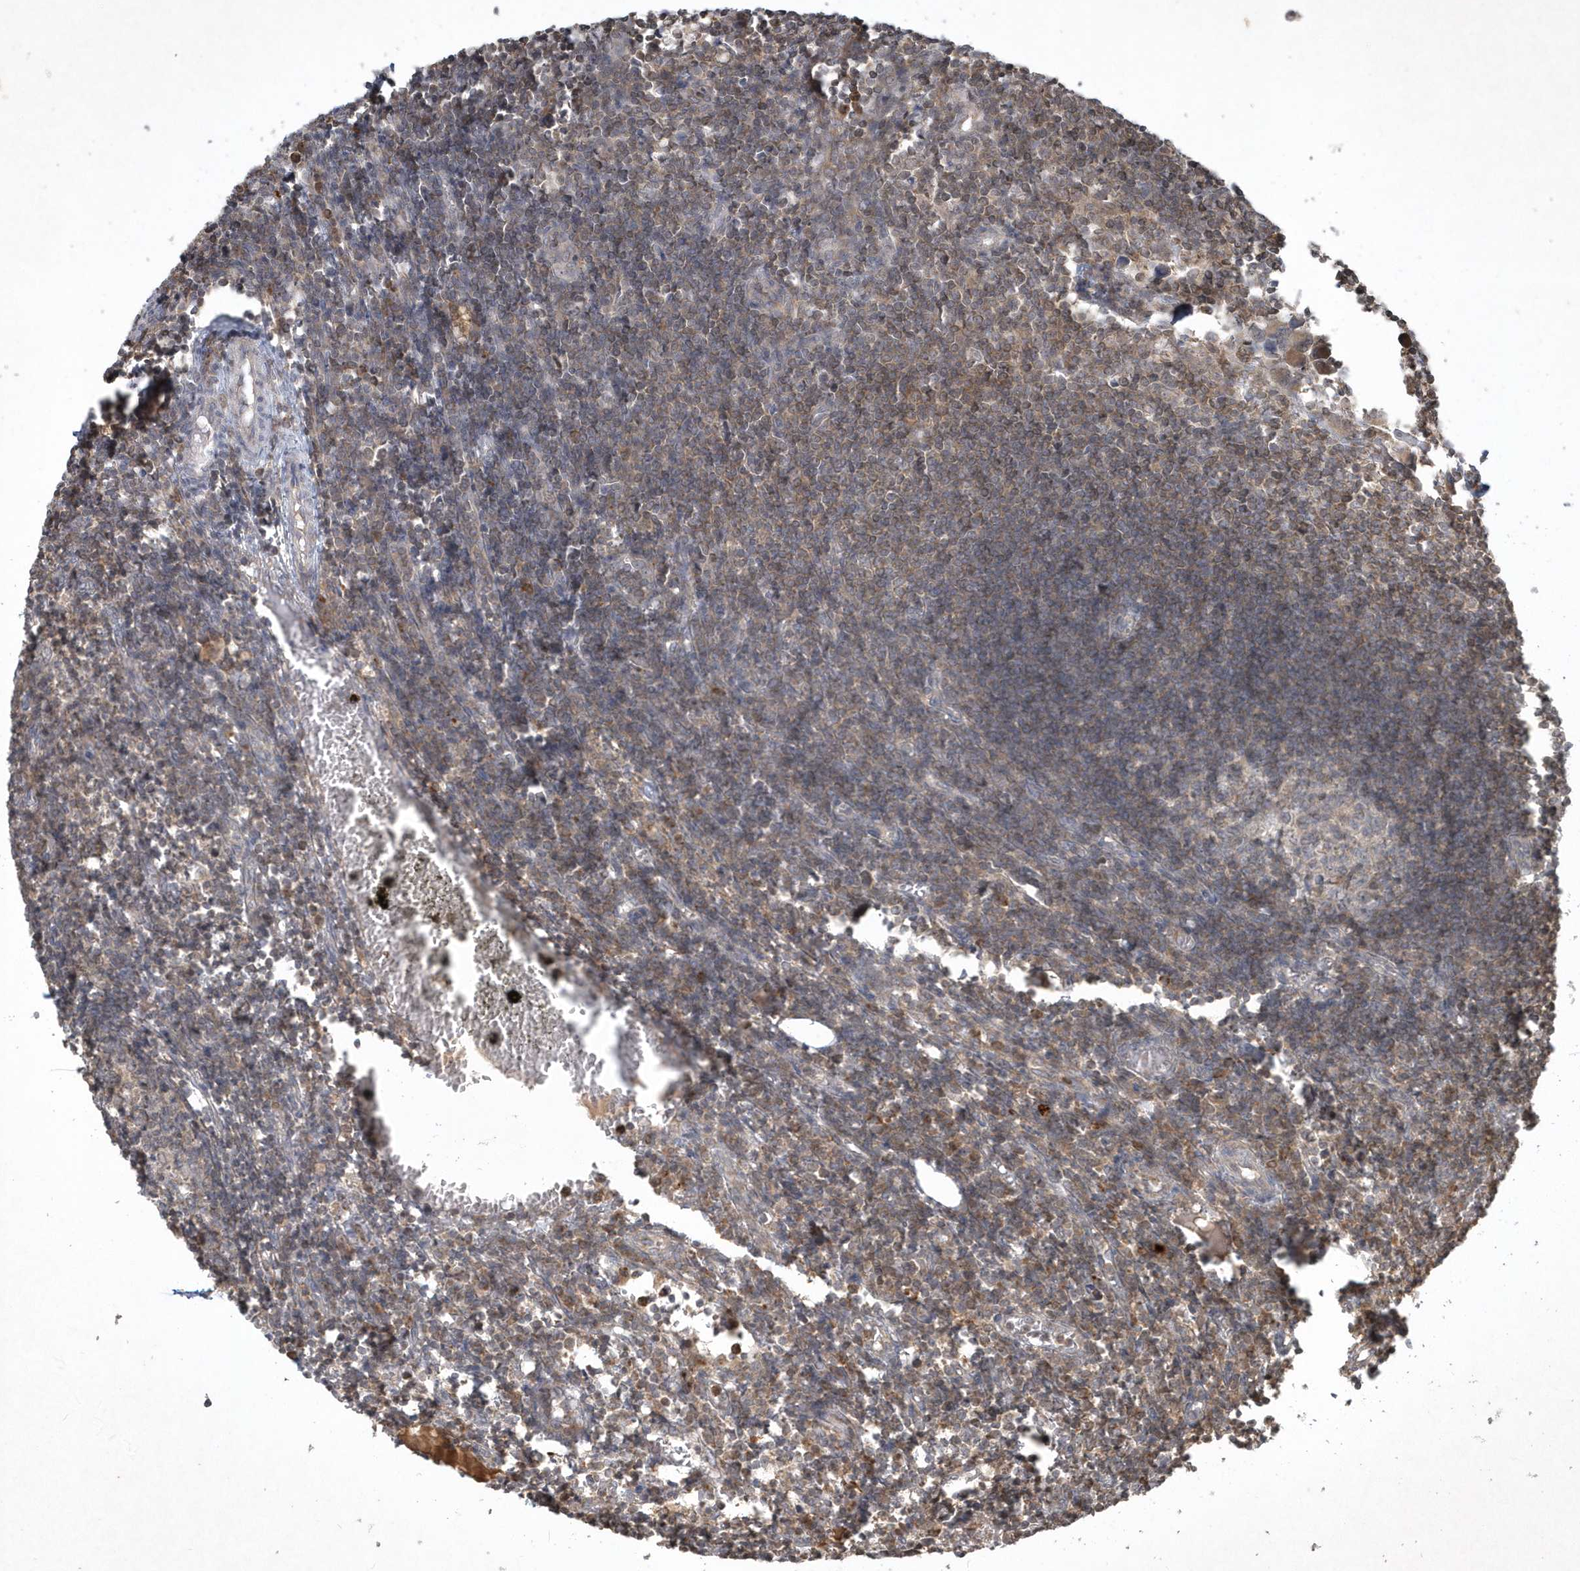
{"staining": {"intensity": "weak", "quantity": "<25%", "location": "cytoplasmic/membranous"}, "tissue": "lymph node", "cell_type": "Germinal center cells", "image_type": "normal", "snomed": [{"axis": "morphology", "description": "Normal tissue, NOS"}, {"axis": "morphology", "description": "Malignant melanoma, Metastatic site"}, {"axis": "topography", "description": "Lymph node"}], "caption": "This is an immunohistochemistry histopathology image of normal human lymph node. There is no staining in germinal center cells.", "gene": "PLTP", "patient": {"sex": "male", "age": 41}}